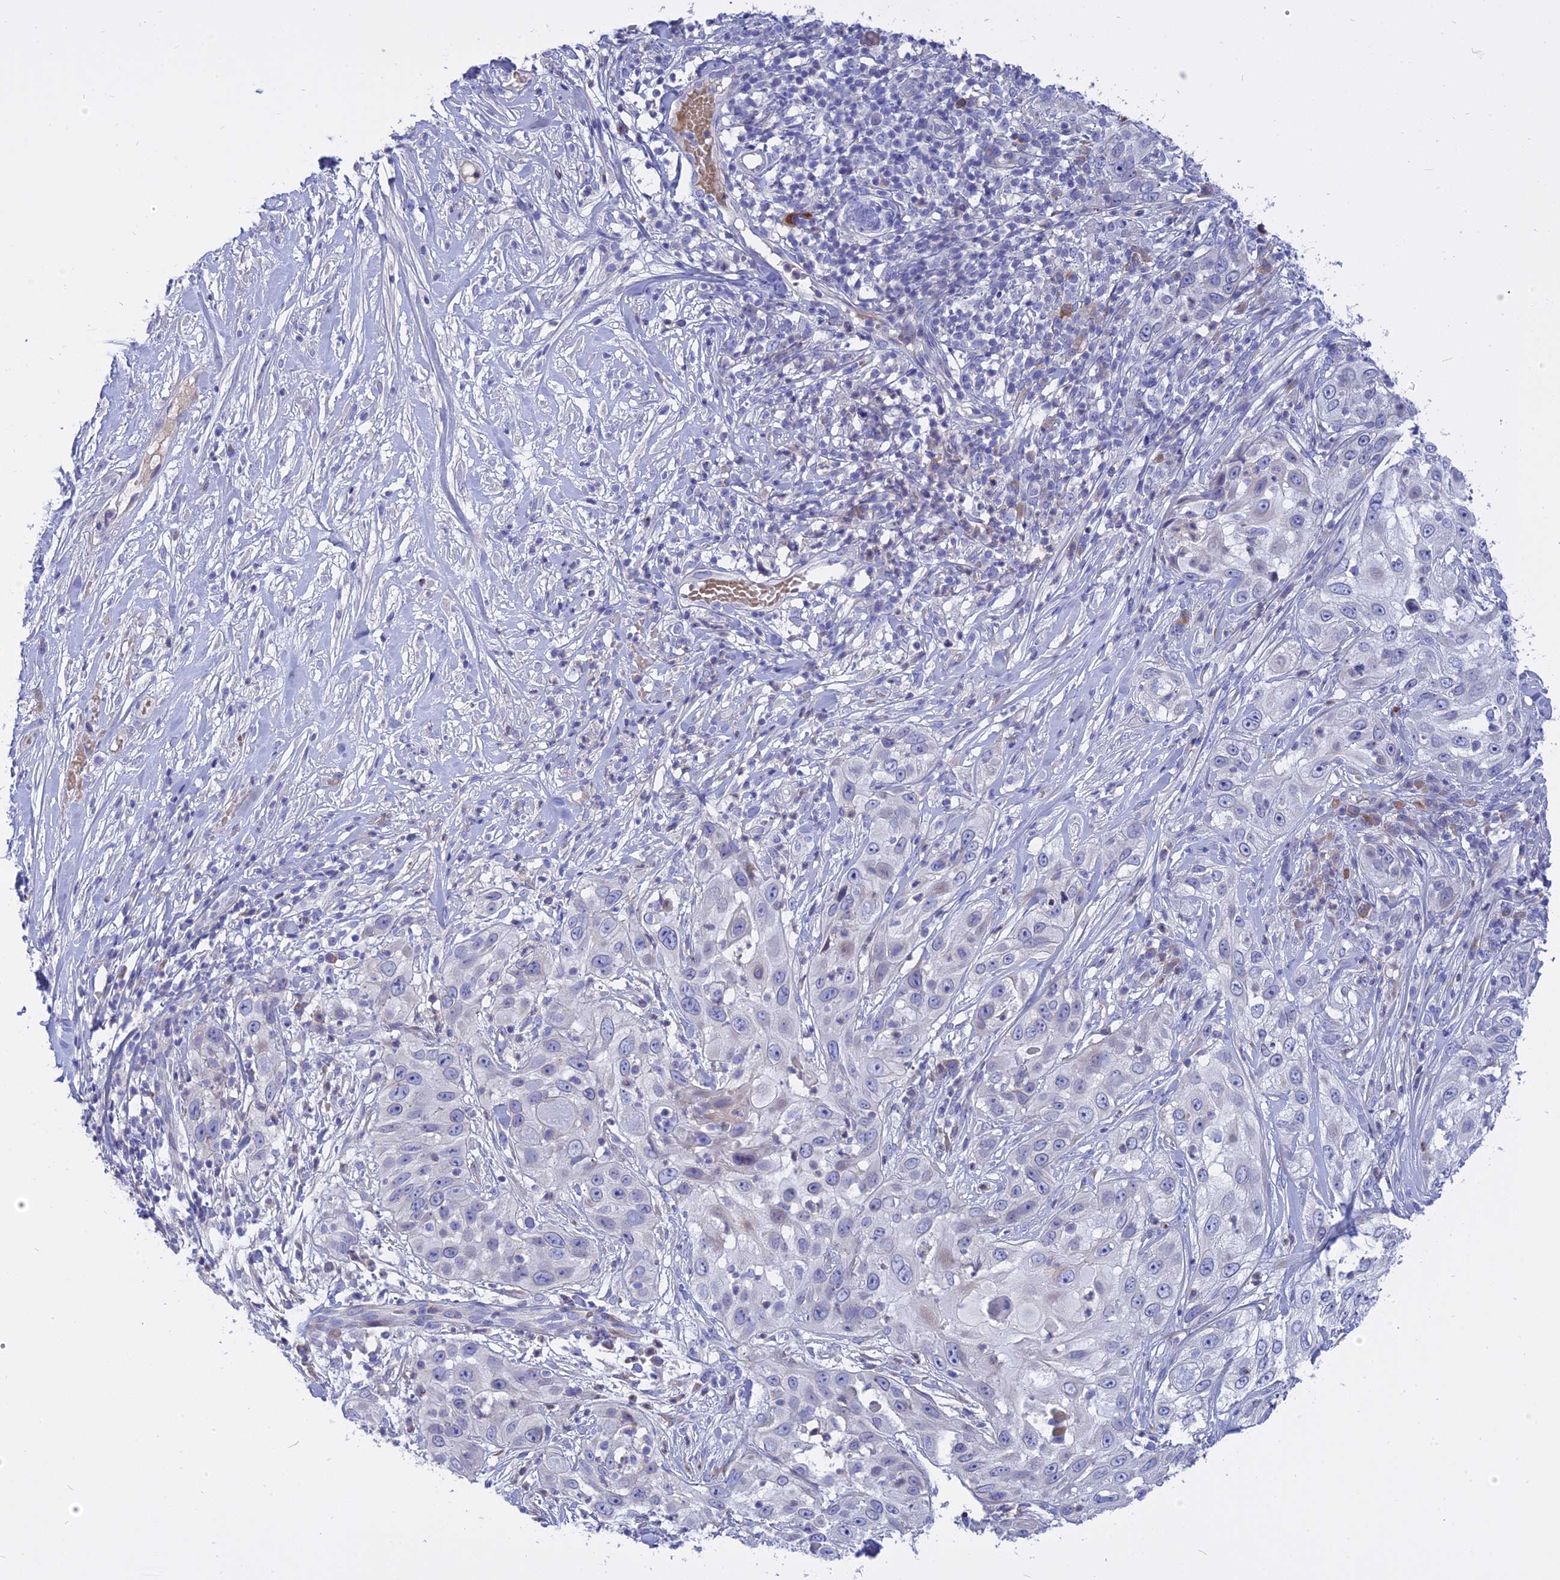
{"staining": {"intensity": "negative", "quantity": "none", "location": "none"}, "tissue": "skin cancer", "cell_type": "Tumor cells", "image_type": "cancer", "snomed": [{"axis": "morphology", "description": "Squamous cell carcinoma, NOS"}, {"axis": "topography", "description": "Skin"}], "caption": "High power microscopy image of an immunohistochemistry micrograph of skin squamous cell carcinoma, revealing no significant expression in tumor cells. (DAB (3,3'-diaminobenzidine) immunohistochemistry (IHC), high magnification).", "gene": "MBD3L1", "patient": {"sex": "female", "age": 44}}